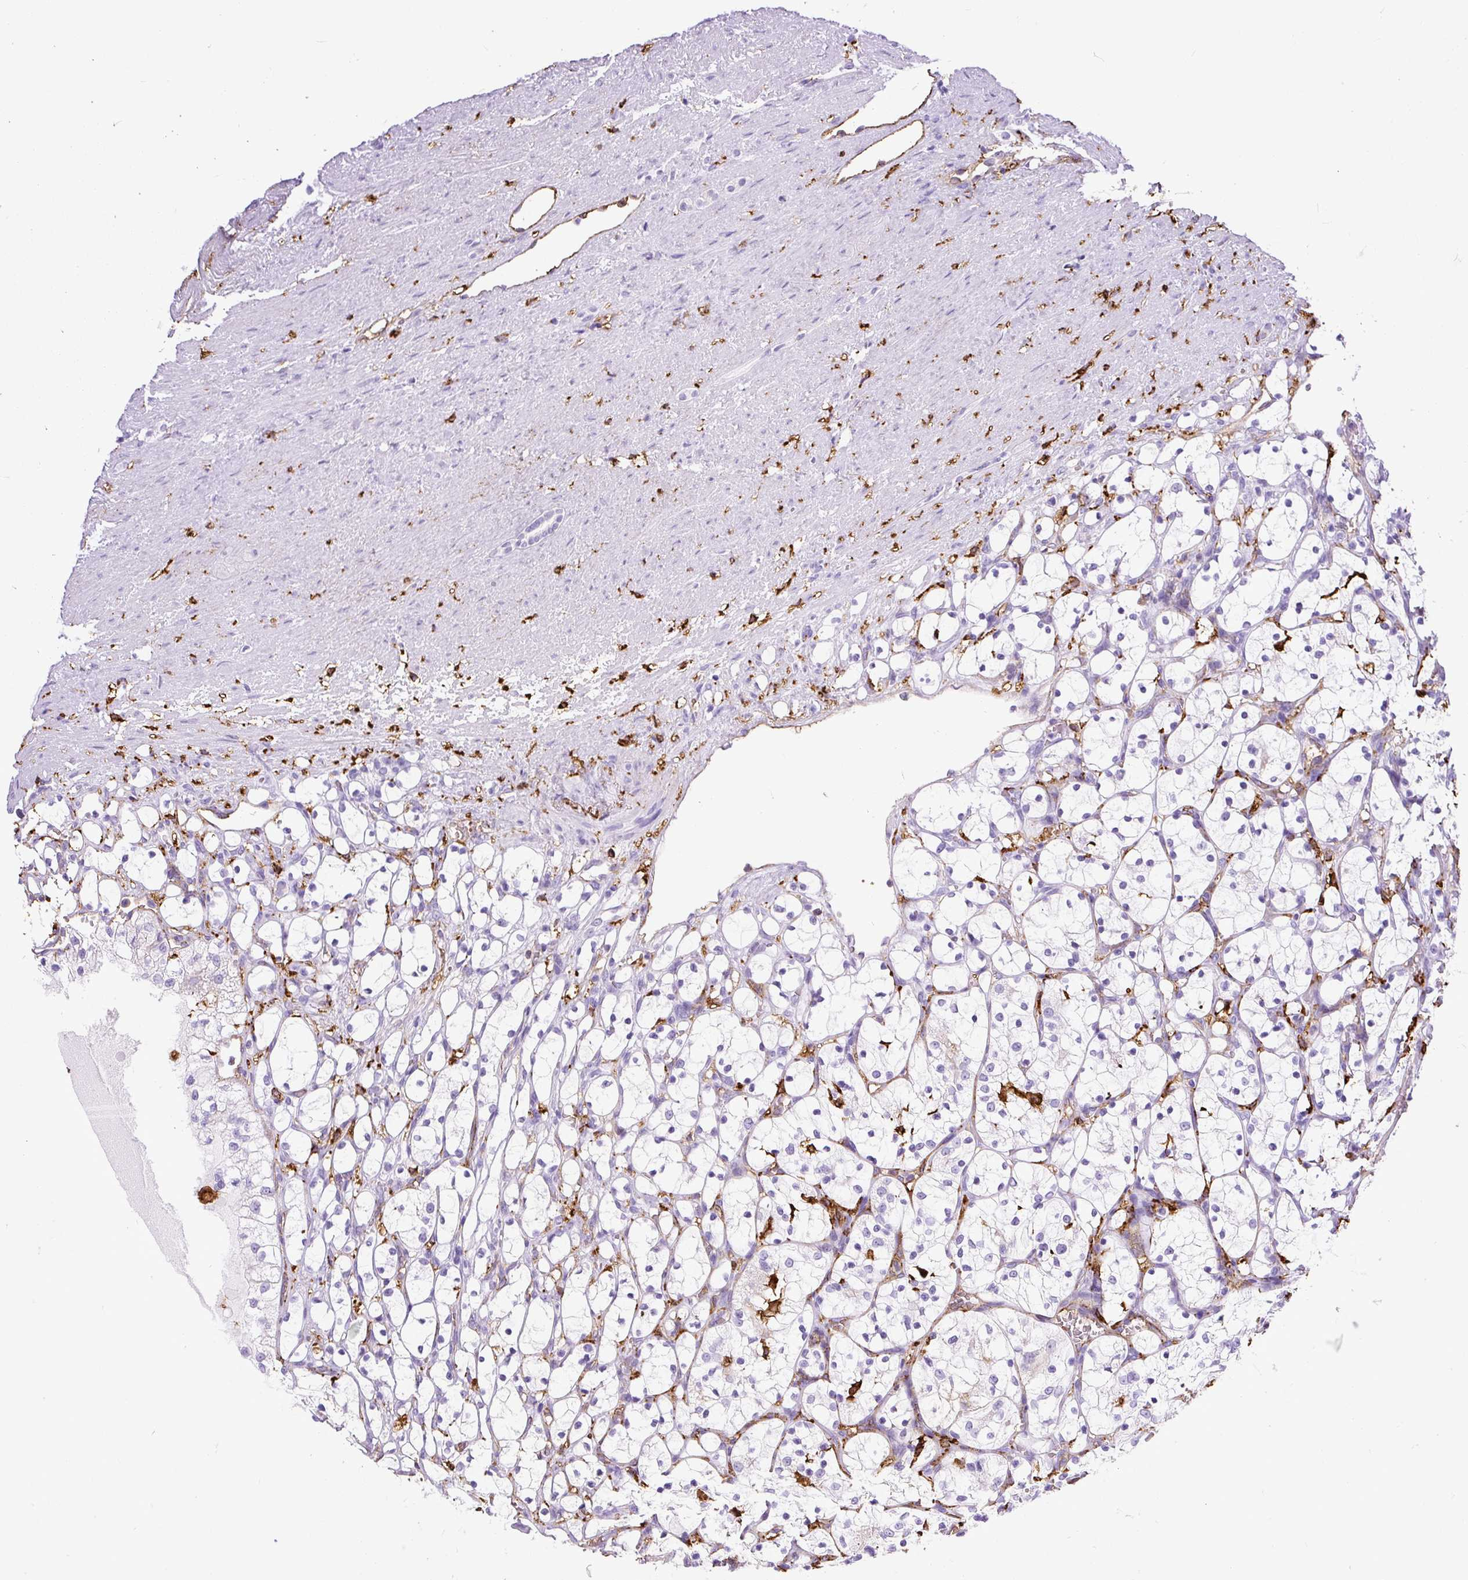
{"staining": {"intensity": "negative", "quantity": "none", "location": "none"}, "tissue": "renal cancer", "cell_type": "Tumor cells", "image_type": "cancer", "snomed": [{"axis": "morphology", "description": "Adenocarcinoma, NOS"}, {"axis": "topography", "description": "Kidney"}], "caption": "DAB immunohistochemical staining of human renal cancer (adenocarcinoma) demonstrates no significant positivity in tumor cells.", "gene": "HLA-DRA", "patient": {"sex": "female", "age": 69}}